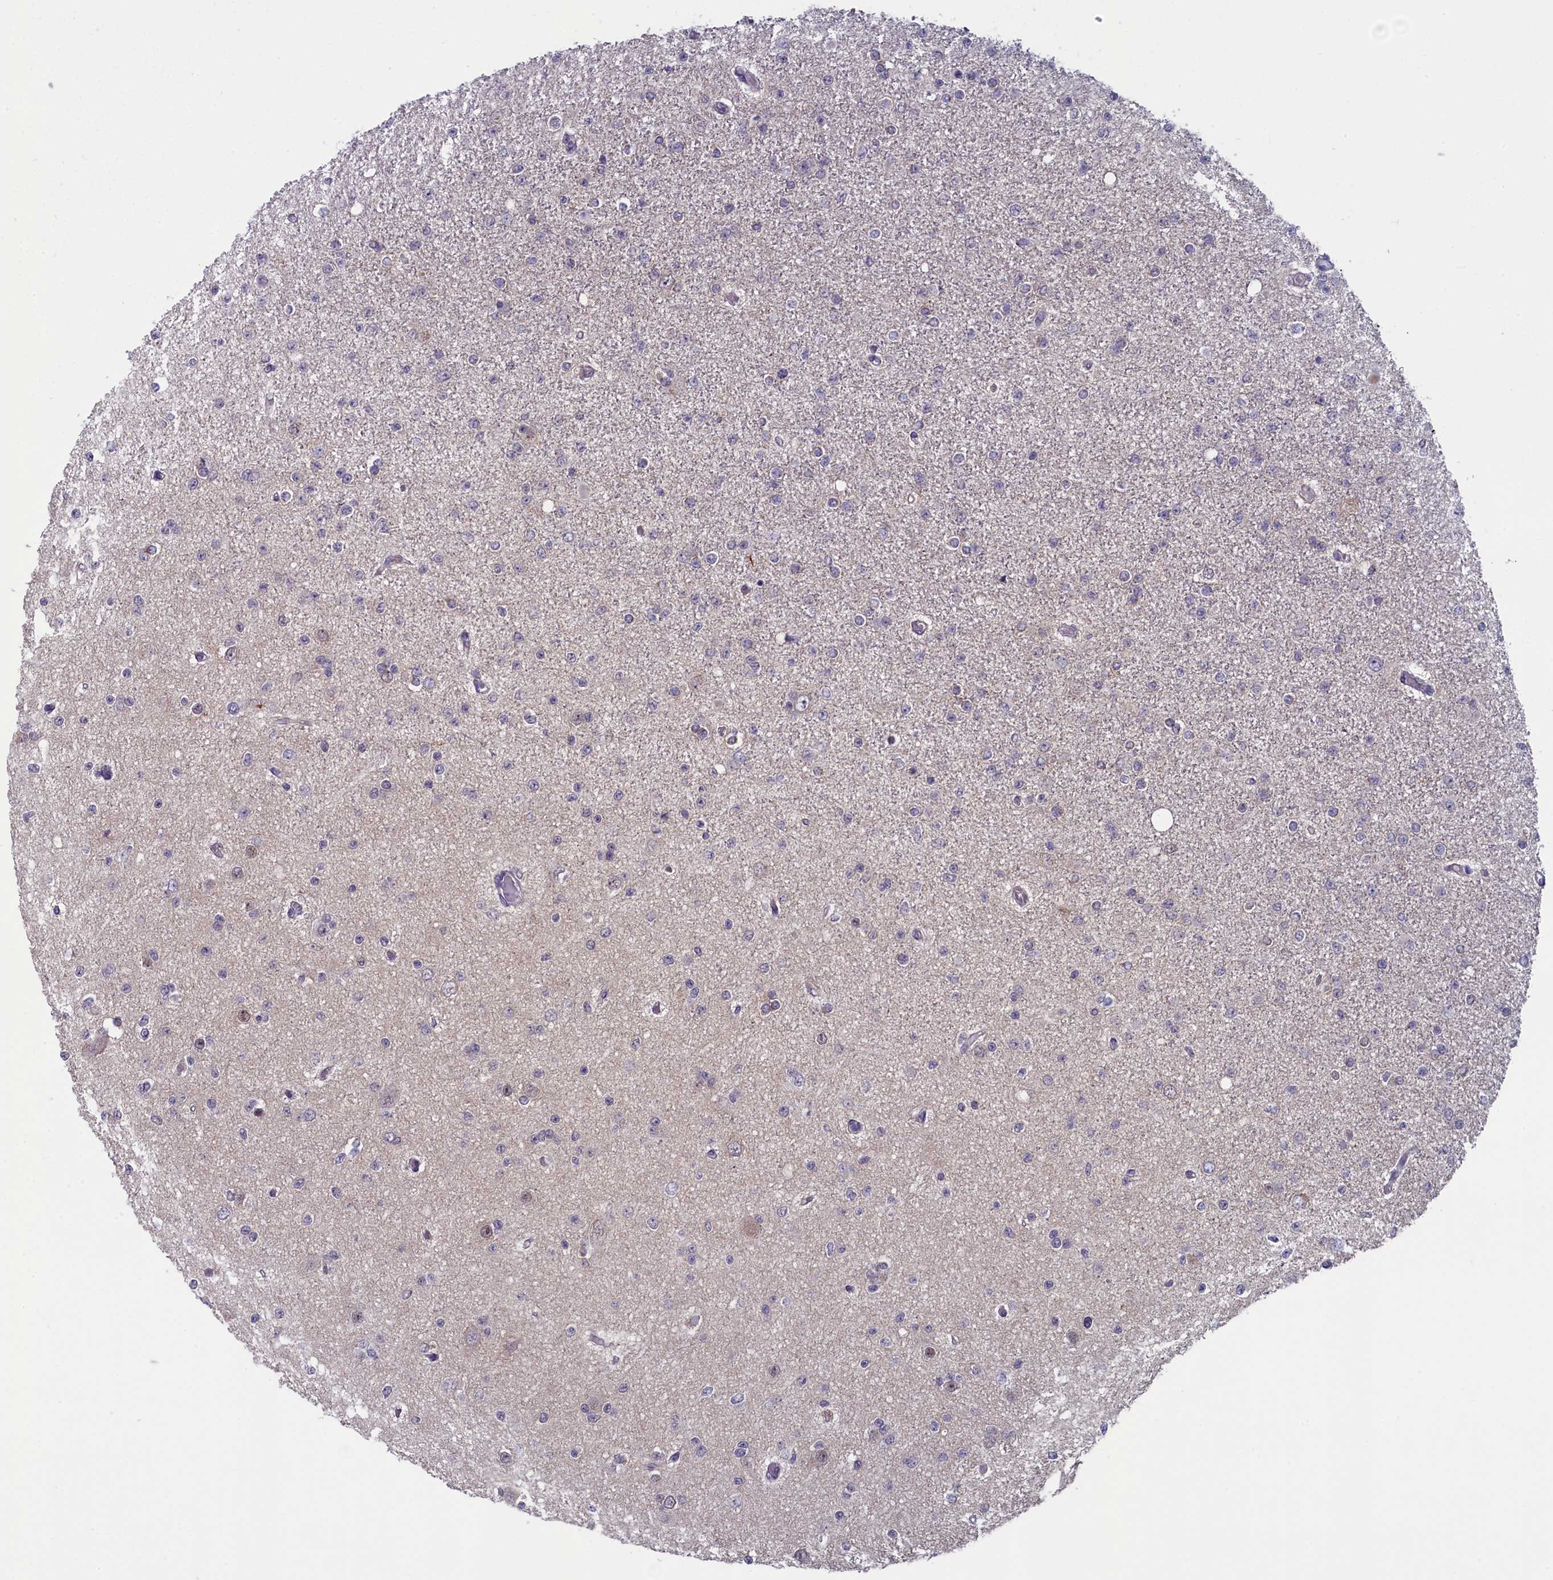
{"staining": {"intensity": "negative", "quantity": "none", "location": "none"}, "tissue": "glioma", "cell_type": "Tumor cells", "image_type": "cancer", "snomed": [{"axis": "morphology", "description": "Glioma, malignant, Low grade"}, {"axis": "topography", "description": "Brain"}], "caption": "Protein analysis of malignant low-grade glioma displays no significant positivity in tumor cells.", "gene": "CNEP1R1", "patient": {"sex": "female", "age": 22}}